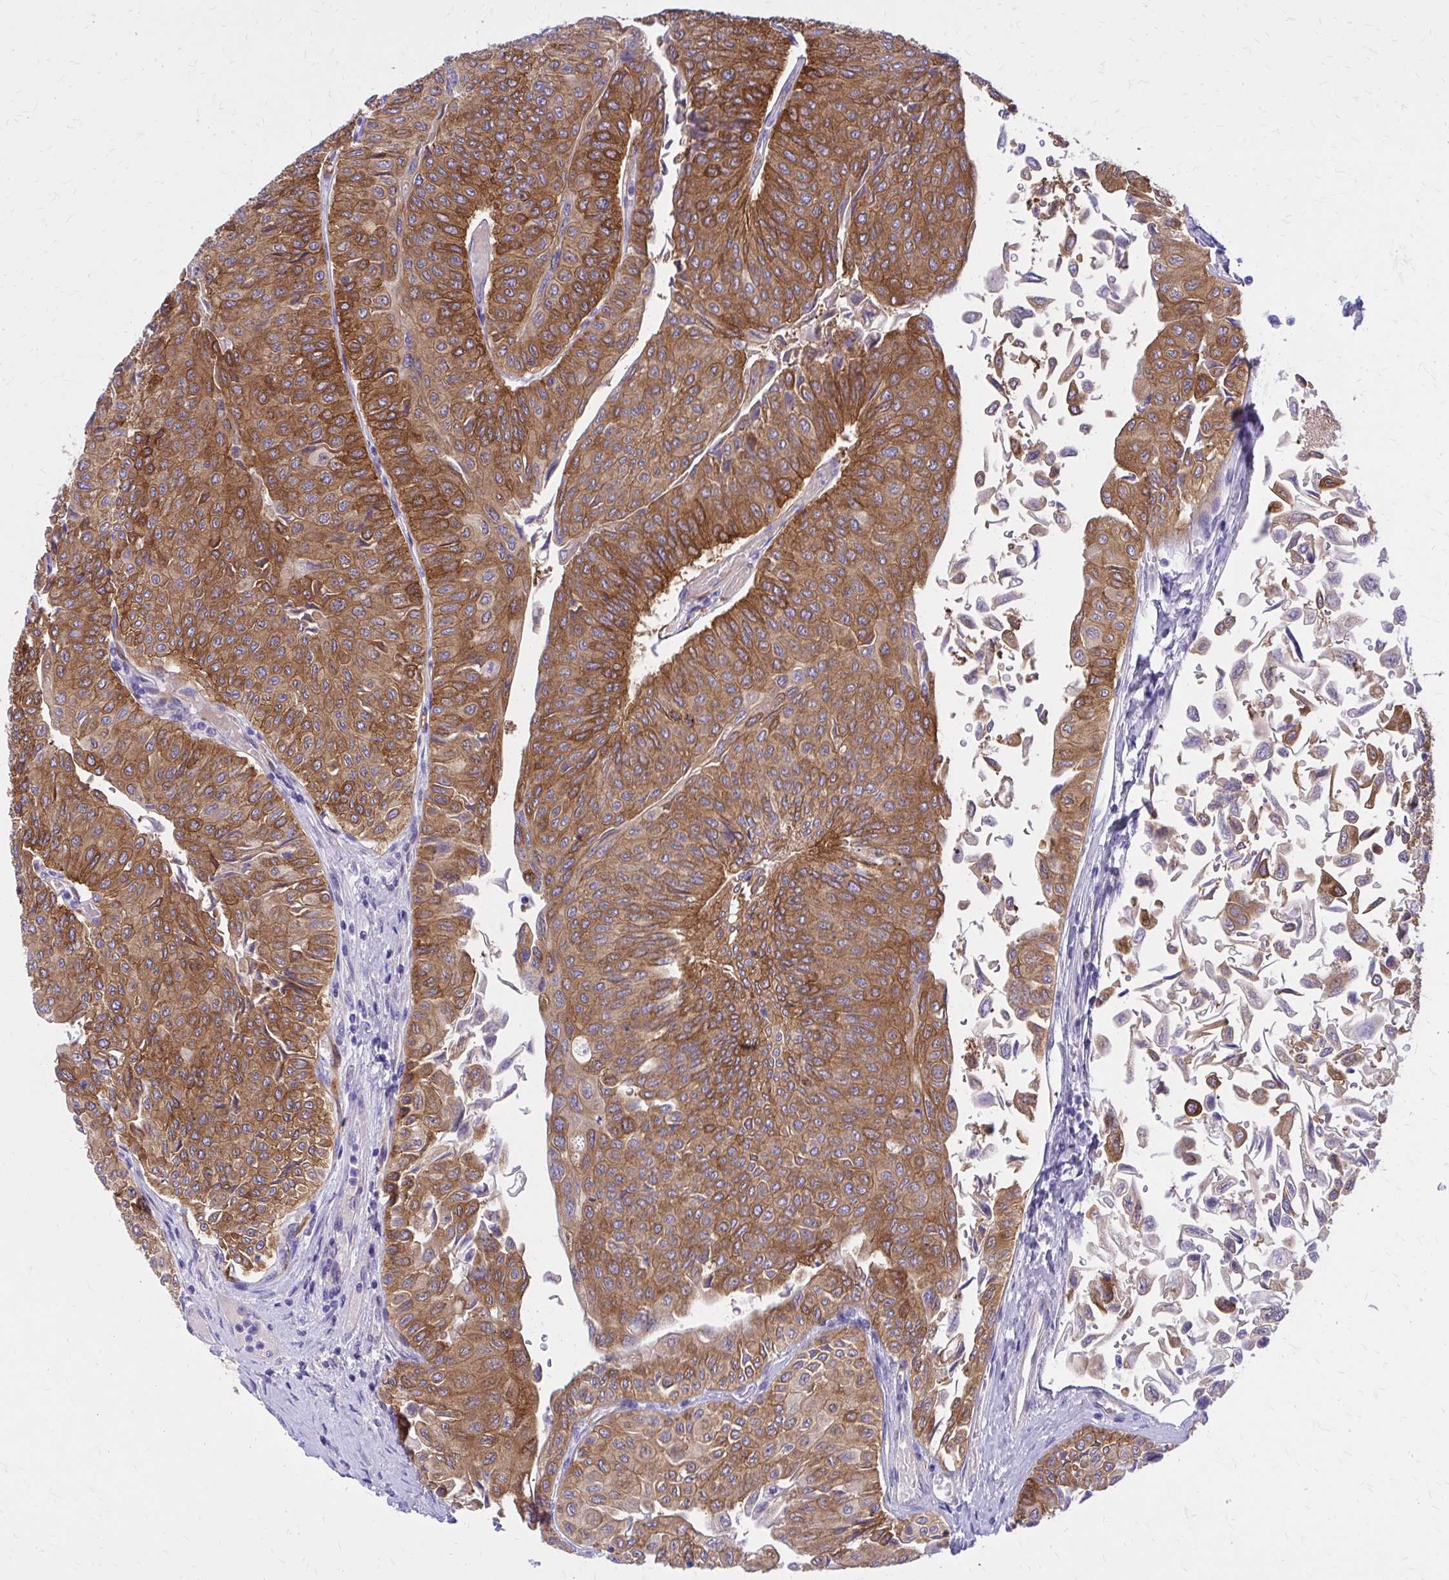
{"staining": {"intensity": "strong", "quantity": ">75%", "location": "cytoplasmic/membranous"}, "tissue": "urothelial cancer", "cell_type": "Tumor cells", "image_type": "cancer", "snomed": [{"axis": "morphology", "description": "Urothelial carcinoma, NOS"}, {"axis": "topography", "description": "Urinary bladder"}], "caption": "About >75% of tumor cells in urothelial cancer reveal strong cytoplasmic/membranous protein positivity as visualized by brown immunohistochemical staining.", "gene": "EPB41L1", "patient": {"sex": "male", "age": 59}}